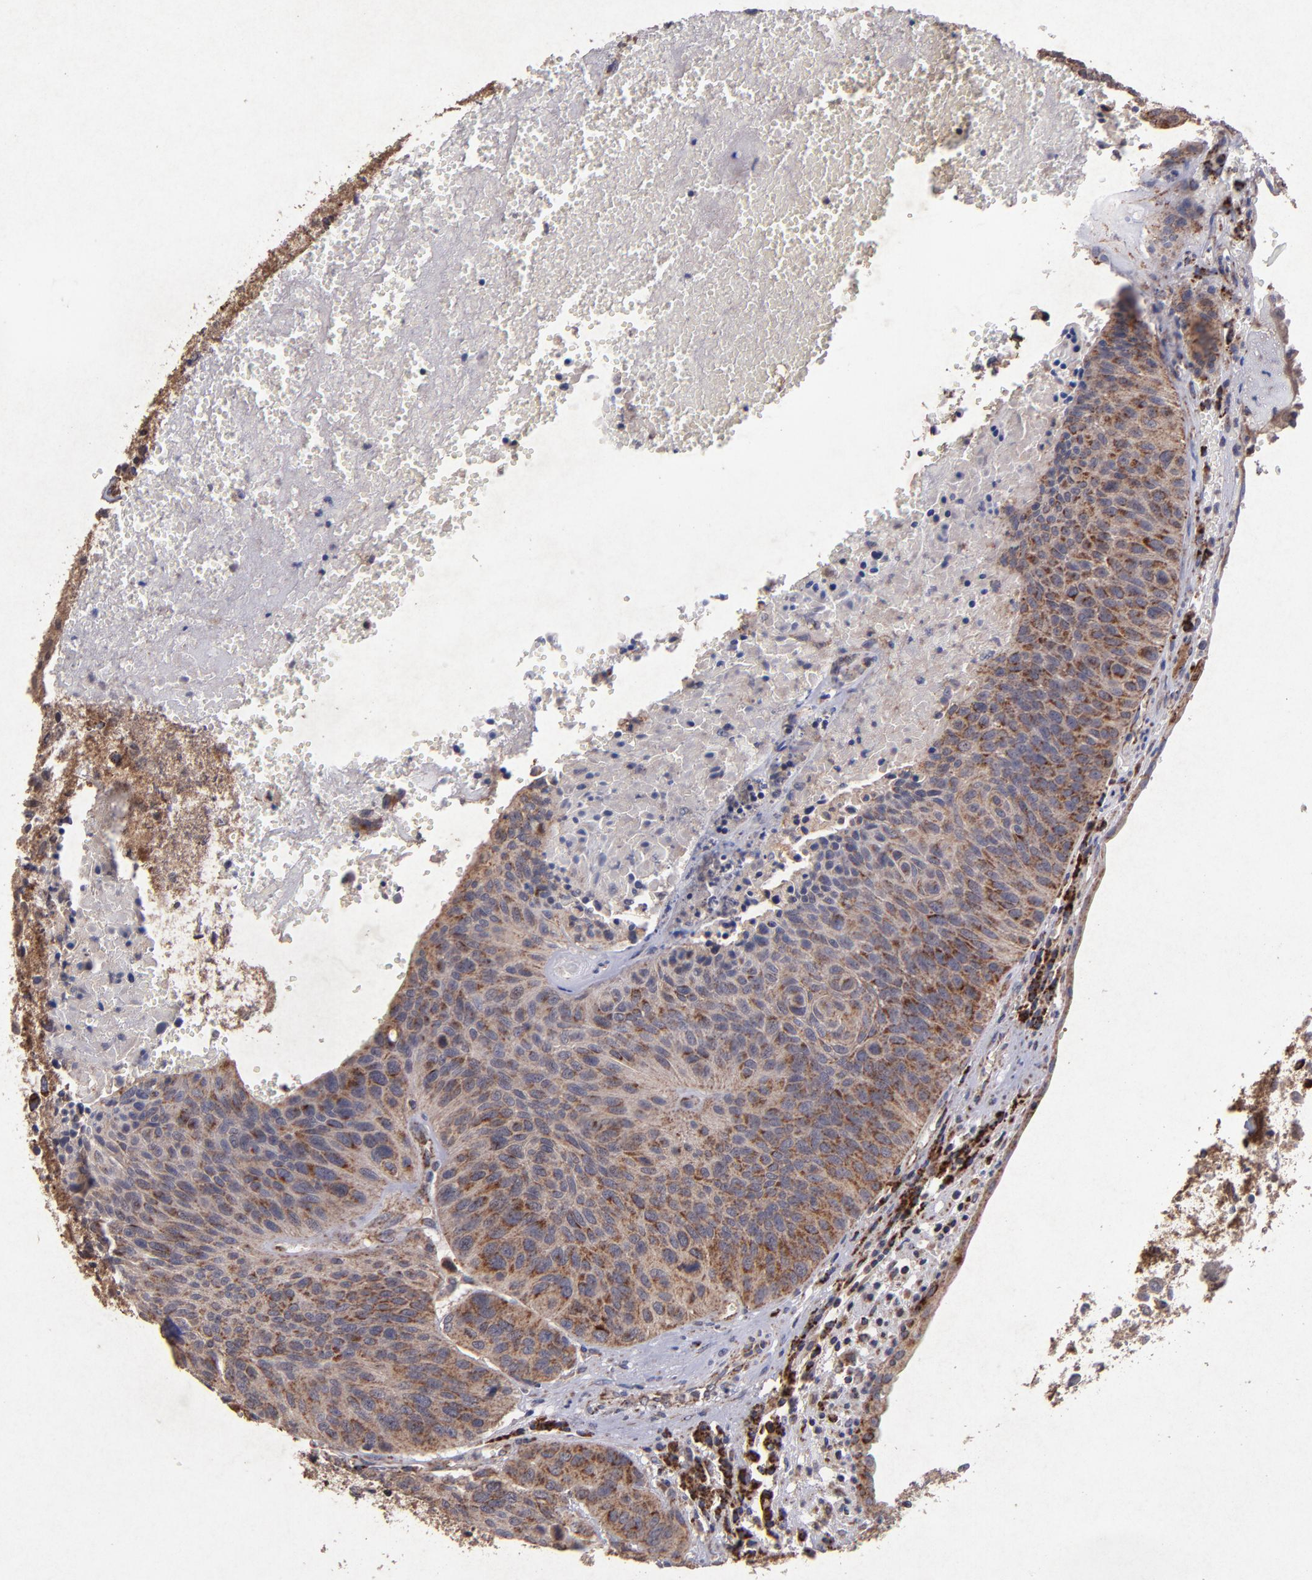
{"staining": {"intensity": "moderate", "quantity": ">75%", "location": "cytoplasmic/membranous"}, "tissue": "urothelial cancer", "cell_type": "Tumor cells", "image_type": "cancer", "snomed": [{"axis": "morphology", "description": "Urothelial carcinoma, High grade"}, {"axis": "topography", "description": "Urinary bladder"}], "caption": "Urothelial carcinoma (high-grade) stained with a protein marker demonstrates moderate staining in tumor cells.", "gene": "TIMM9", "patient": {"sex": "male", "age": 66}}